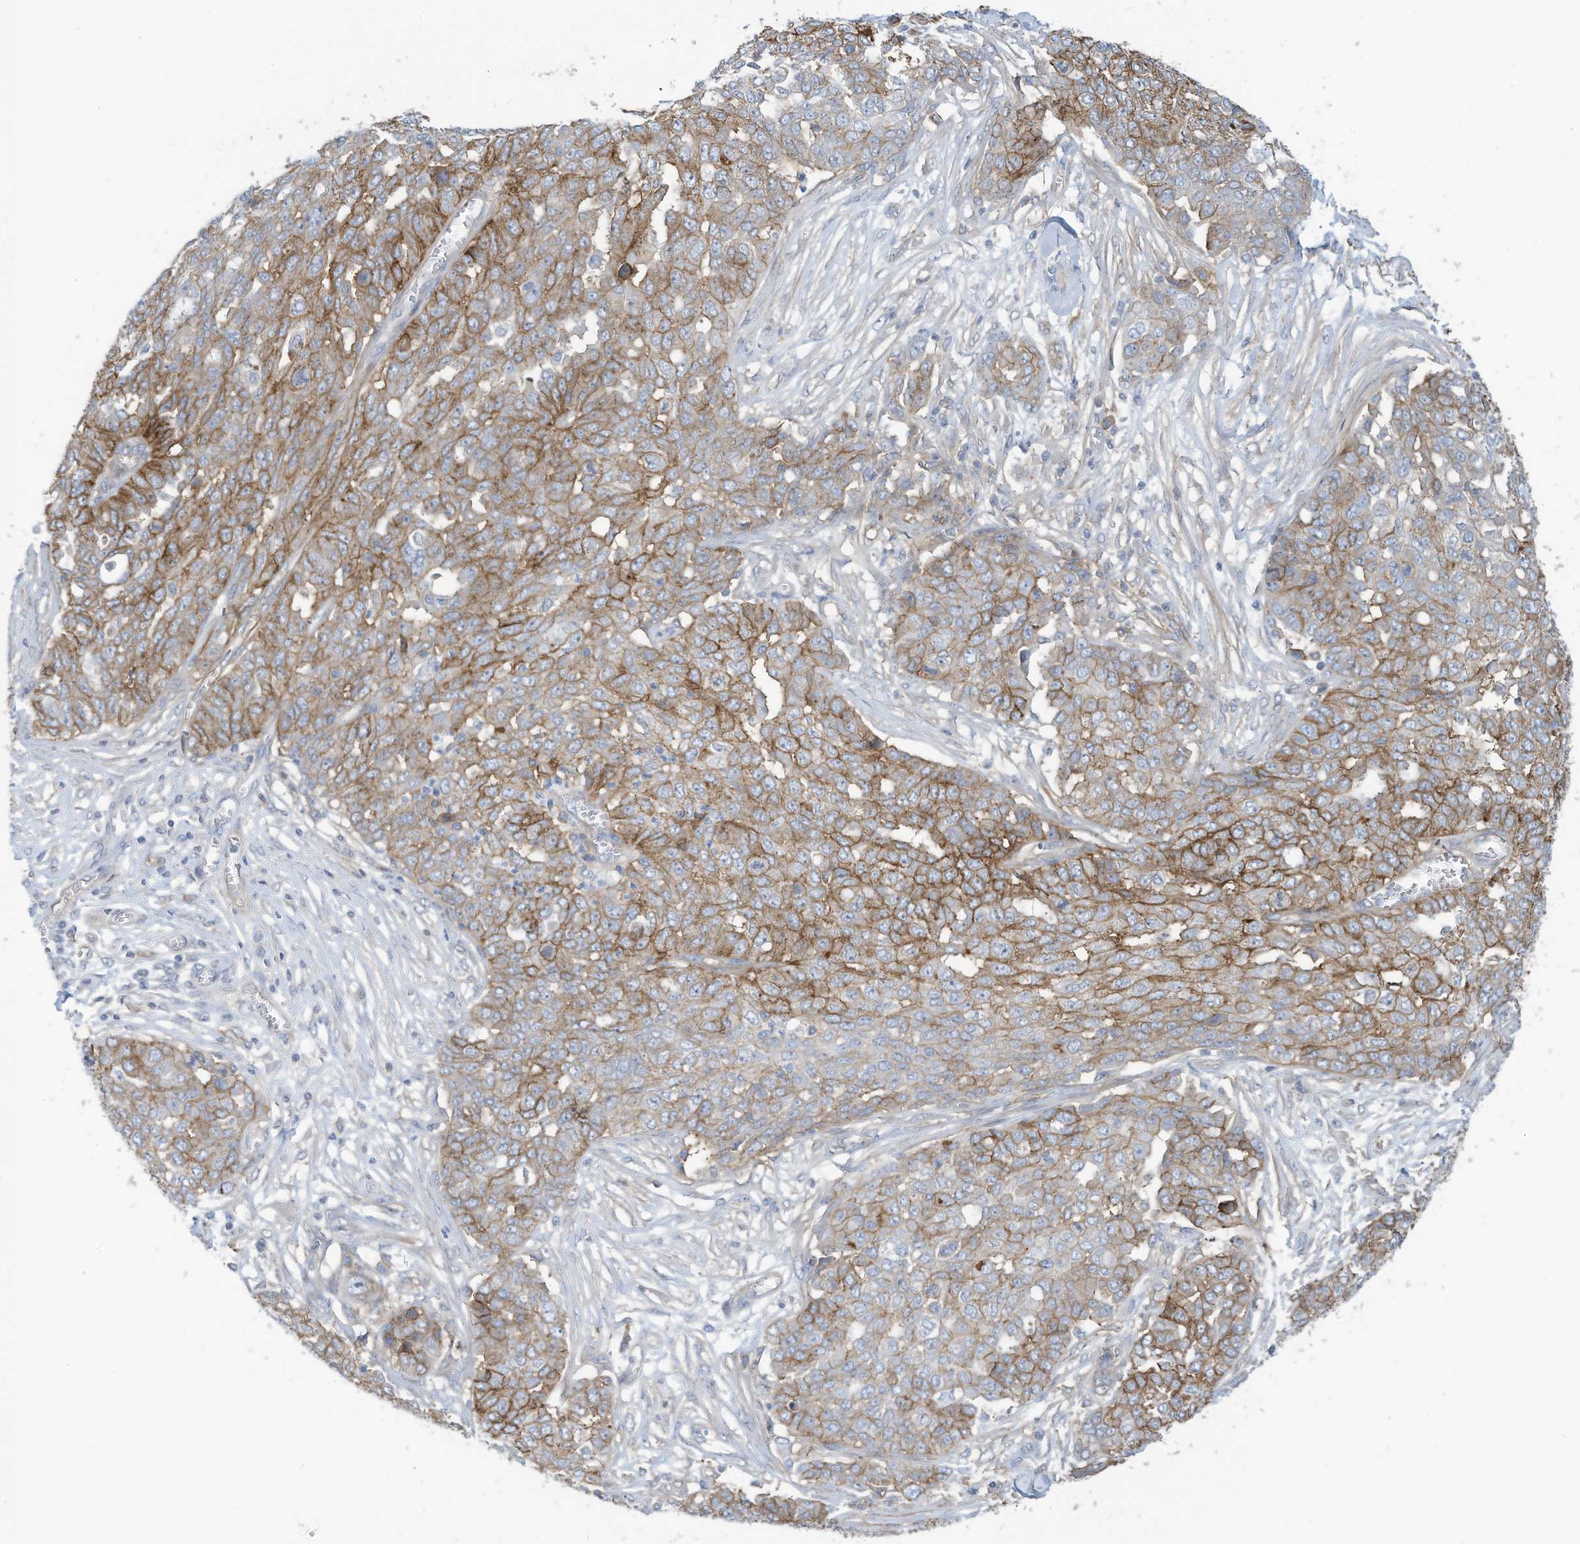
{"staining": {"intensity": "moderate", "quantity": ">75%", "location": "cytoplasmic/membranous"}, "tissue": "ovarian cancer", "cell_type": "Tumor cells", "image_type": "cancer", "snomed": [{"axis": "morphology", "description": "Cystadenocarcinoma, serous, NOS"}, {"axis": "topography", "description": "Soft tissue"}, {"axis": "topography", "description": "Ovary"}], "caption": "Immunohistochemical staining of ovarian cancer (serous cystadenocarcinoma) demonstrates medium levels of moderate cytoplasmic/membranous protein positivity in approximately >75% of tumor cells. (IHC, brightfield microscopy, high magnification).", "gene": "SLC1A5", "patient": {"sex": "female", "age": 57}}